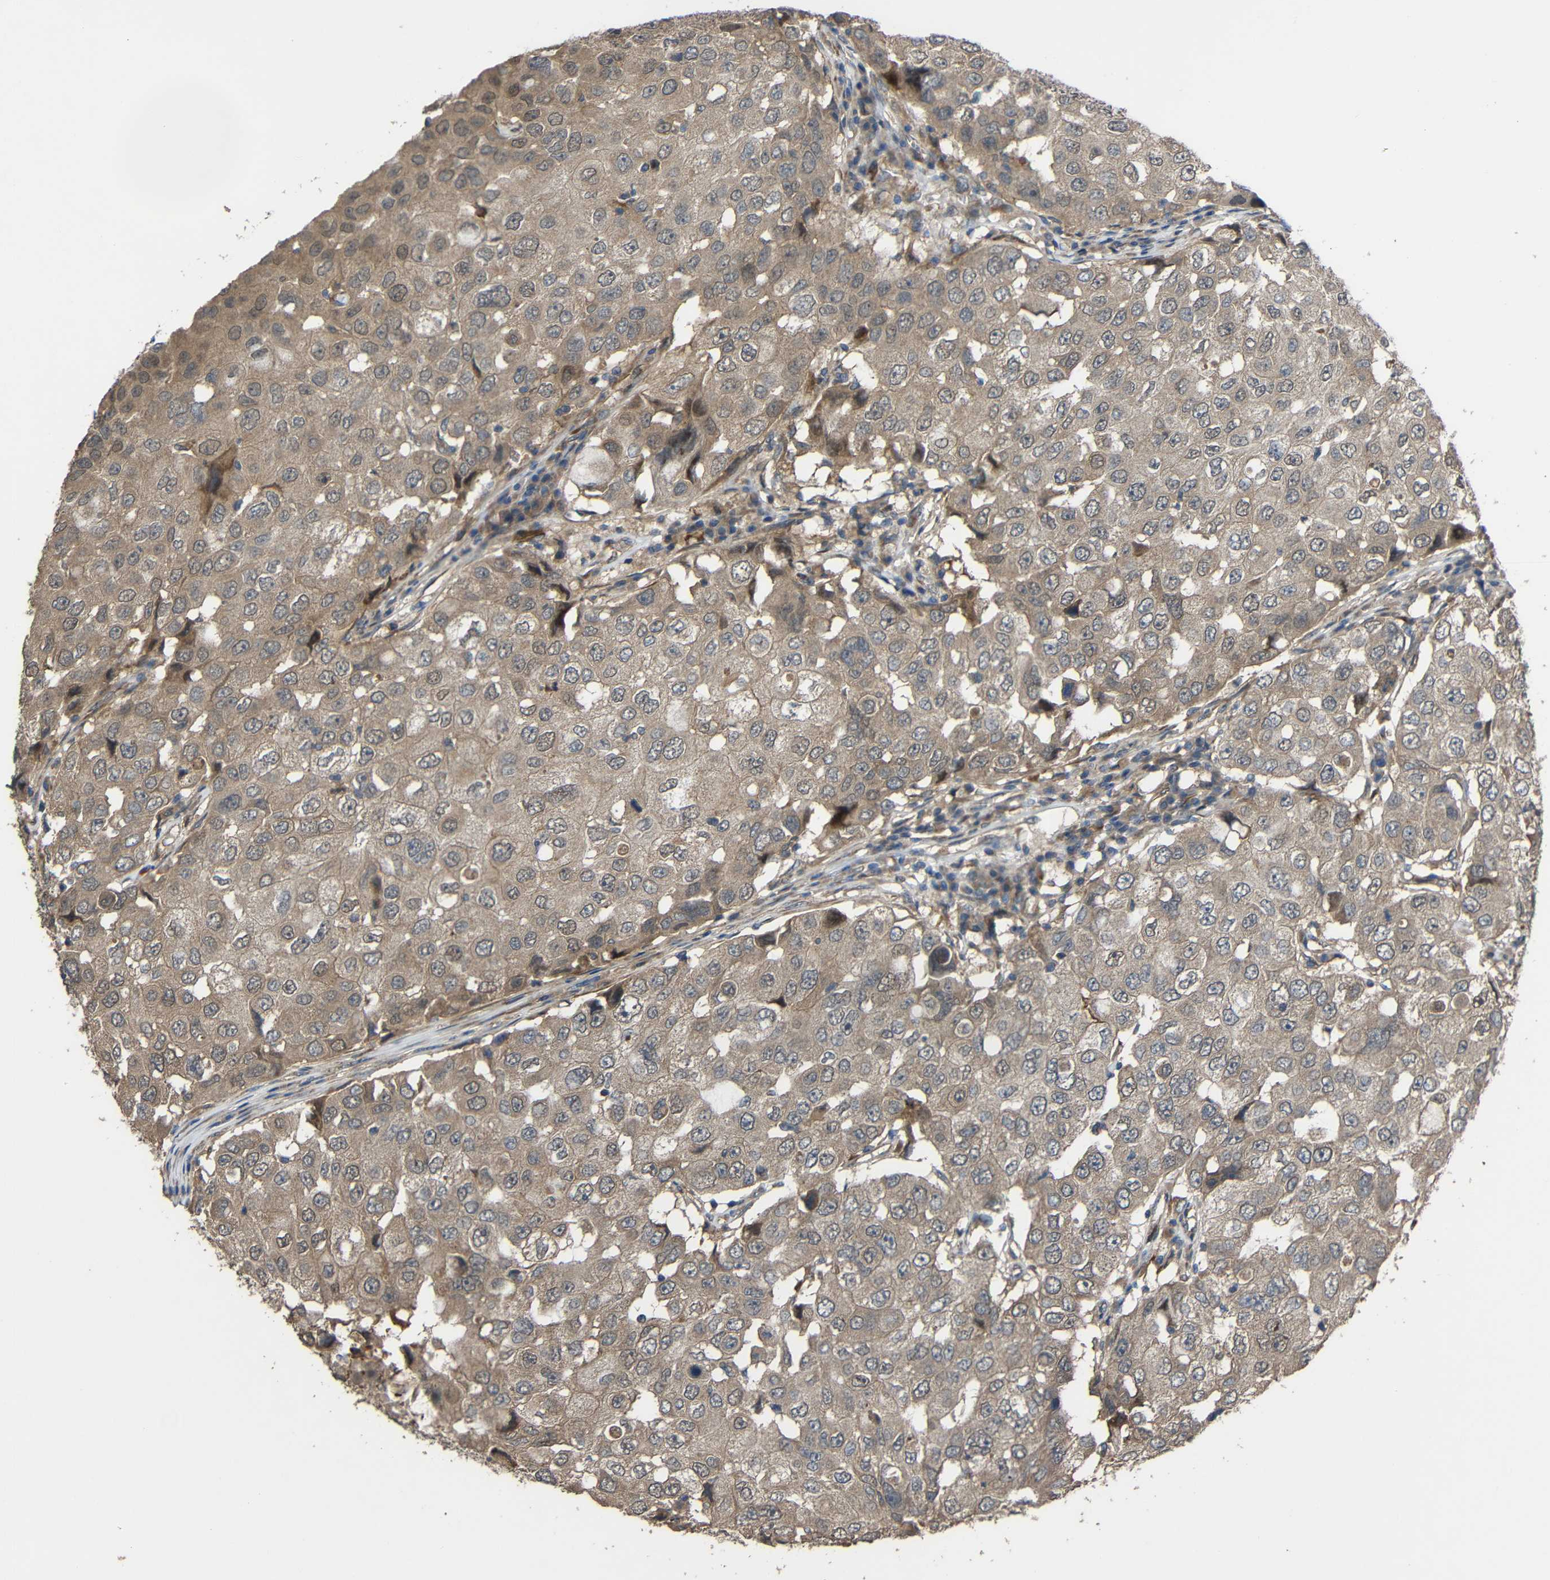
{"staining": {"intensity": "moderate", "quantity": ">75%", "location": "cytoplasmic/membranous"}, "tissue": "breast cancer", "cell_type": "Tumor cells", "image_type": "cancer", "snomed": [{"axis": "morphology", "description": "Duct carcinoma"}, {"axis": "topography", "description": "Breast"}], "caption": "Immunohistochemistry image of human breast infiltrating ductal carcinoma stained for a protein (brown), which demonstrates medium levels of moderate cytoplasmic/membranous expression in about >75% of tumor cells.", "gene": "CHST9", "patient": {"sex": "female", "age": 27}}